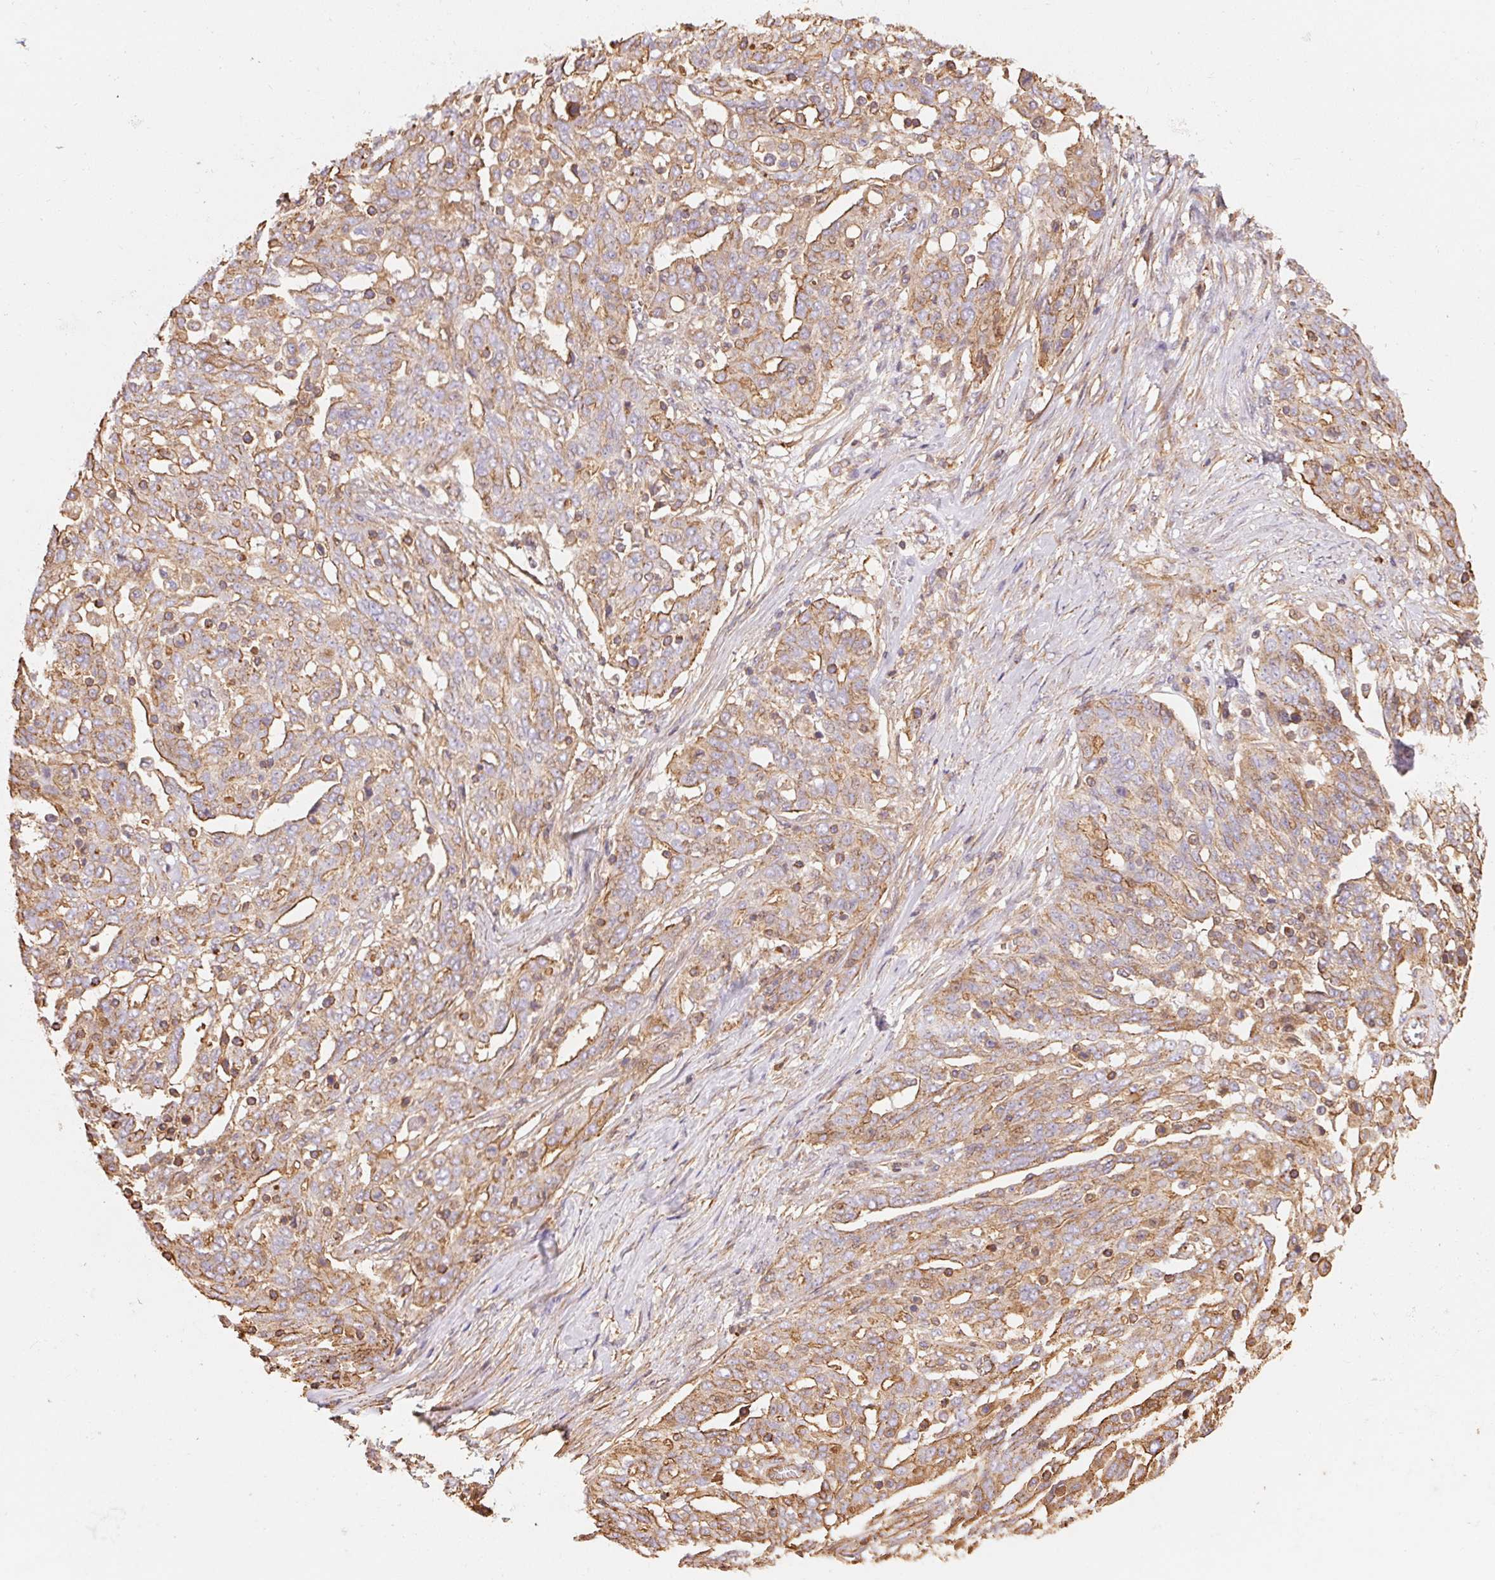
{"staining": {"intensity": "weak", "quantity": "25%-75%", "location": "cytoplasmic/membranous"}, "tissue": "ovarian cancer", "cell_type": "Tumor cells", "image_type": "cancer", "snomed": [{"axis": "morphology", "description": "Cystadenocarcinoma, serous, NOS"}, {"axis": "topography", "description": "Ovary"}], "caption": "Immunohistochemical staining of serous cystadenocarcinoma (ovarian) shows weak cytoplasmic/membranous protein expression in approximately 25%-75% of tumor cells.", "gene": "FRAS1", "patient": {"sex": "female", "age": 67}}